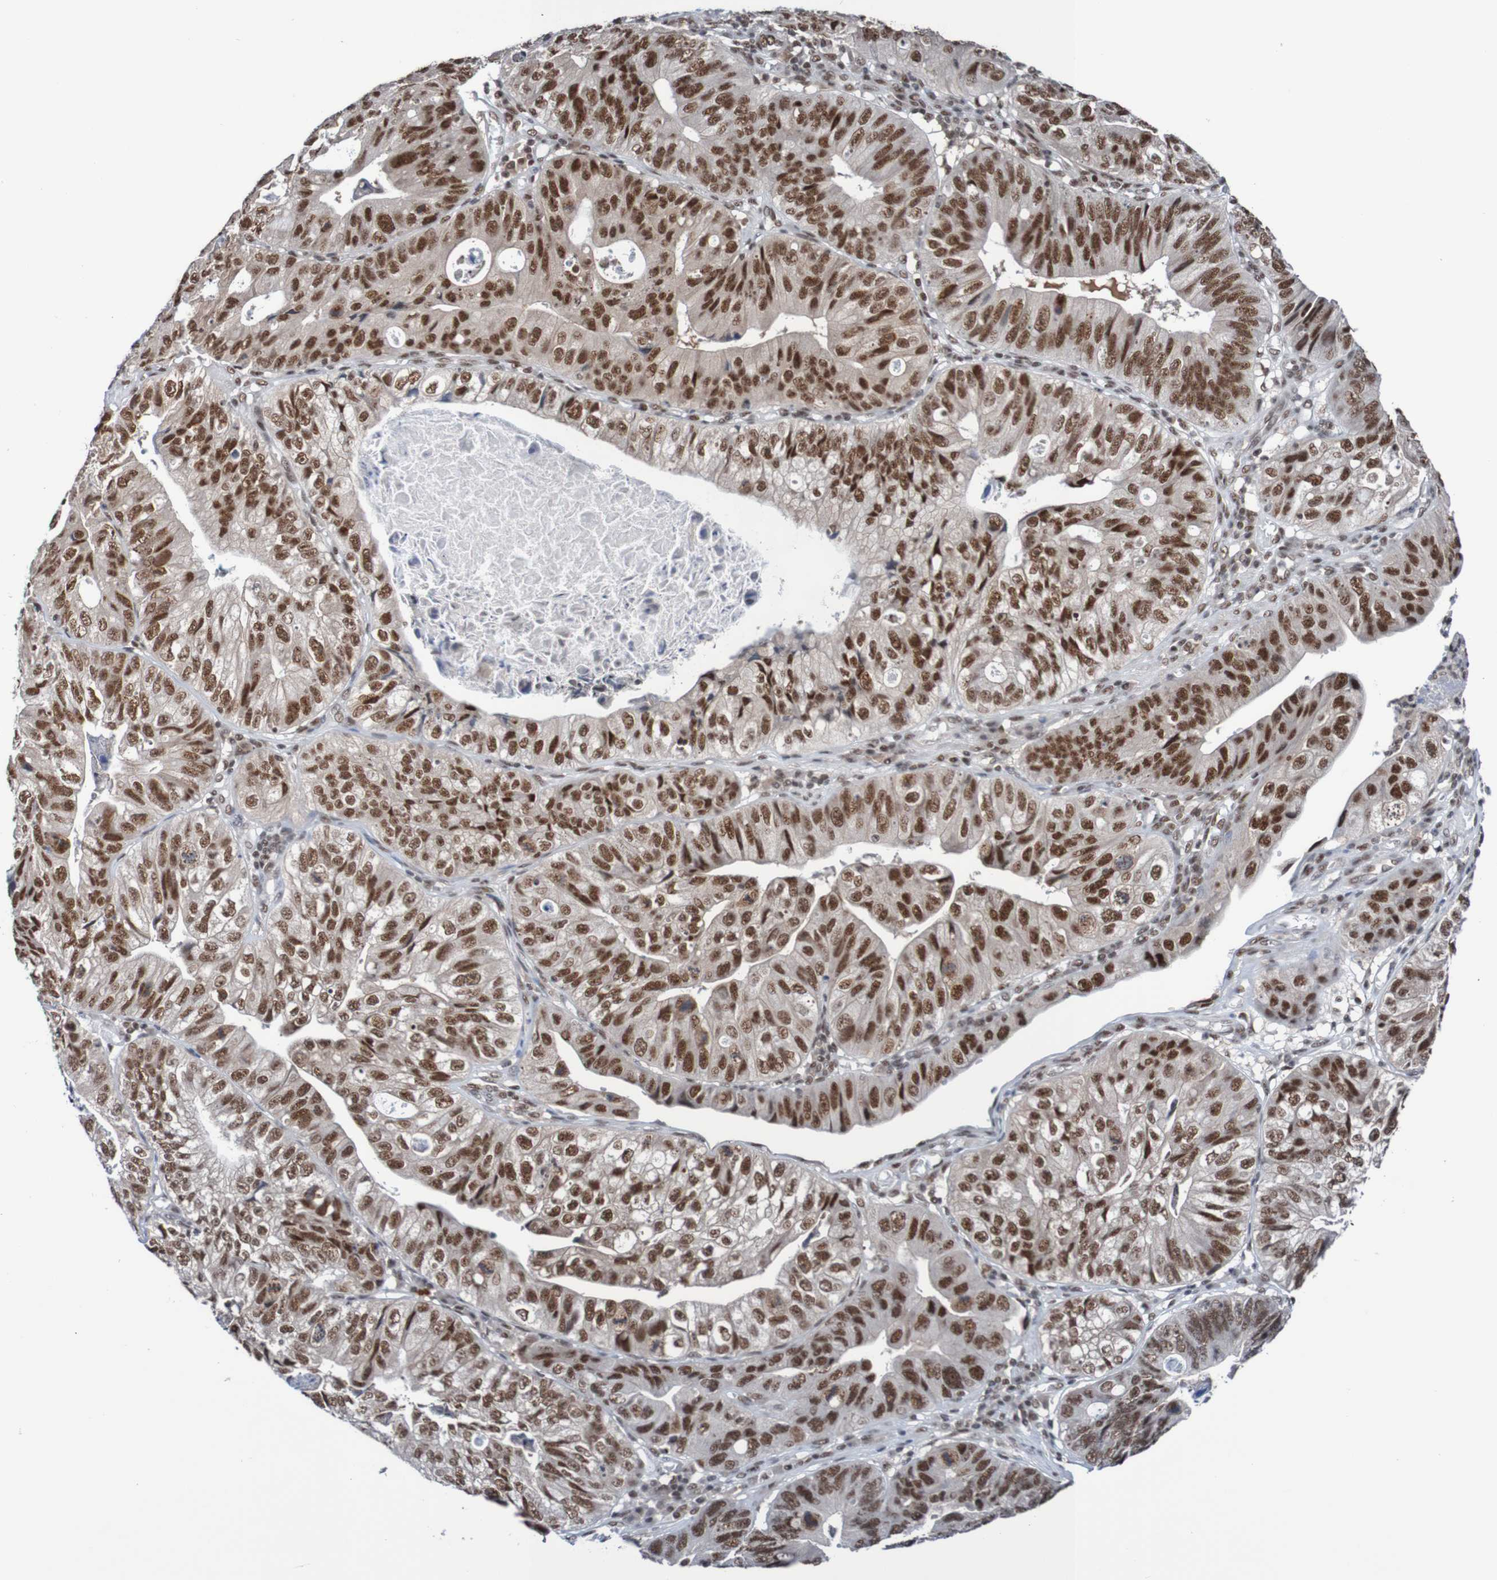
{"staining": {"intensity": "strong", "quantity": ">75%", "location": "nuclear"}, "tissue": "stomach cancer", "cell_type": "Tumor cells", "image_type": "cancer", "snomed": [{"axis": "morphology", "description": "Adenocarcinoma, NOS"}, {"axis": "topography", "description": "Stomach"}], "caption": "Stomach adenocarcinoma tissue displays strong nuclear staining in about >75% of tumor cells (Brightfield microscopy of DAB IHC at high magnification).", "gene": "CDC5L", "patient": {"sex": "male", "age": 59}}